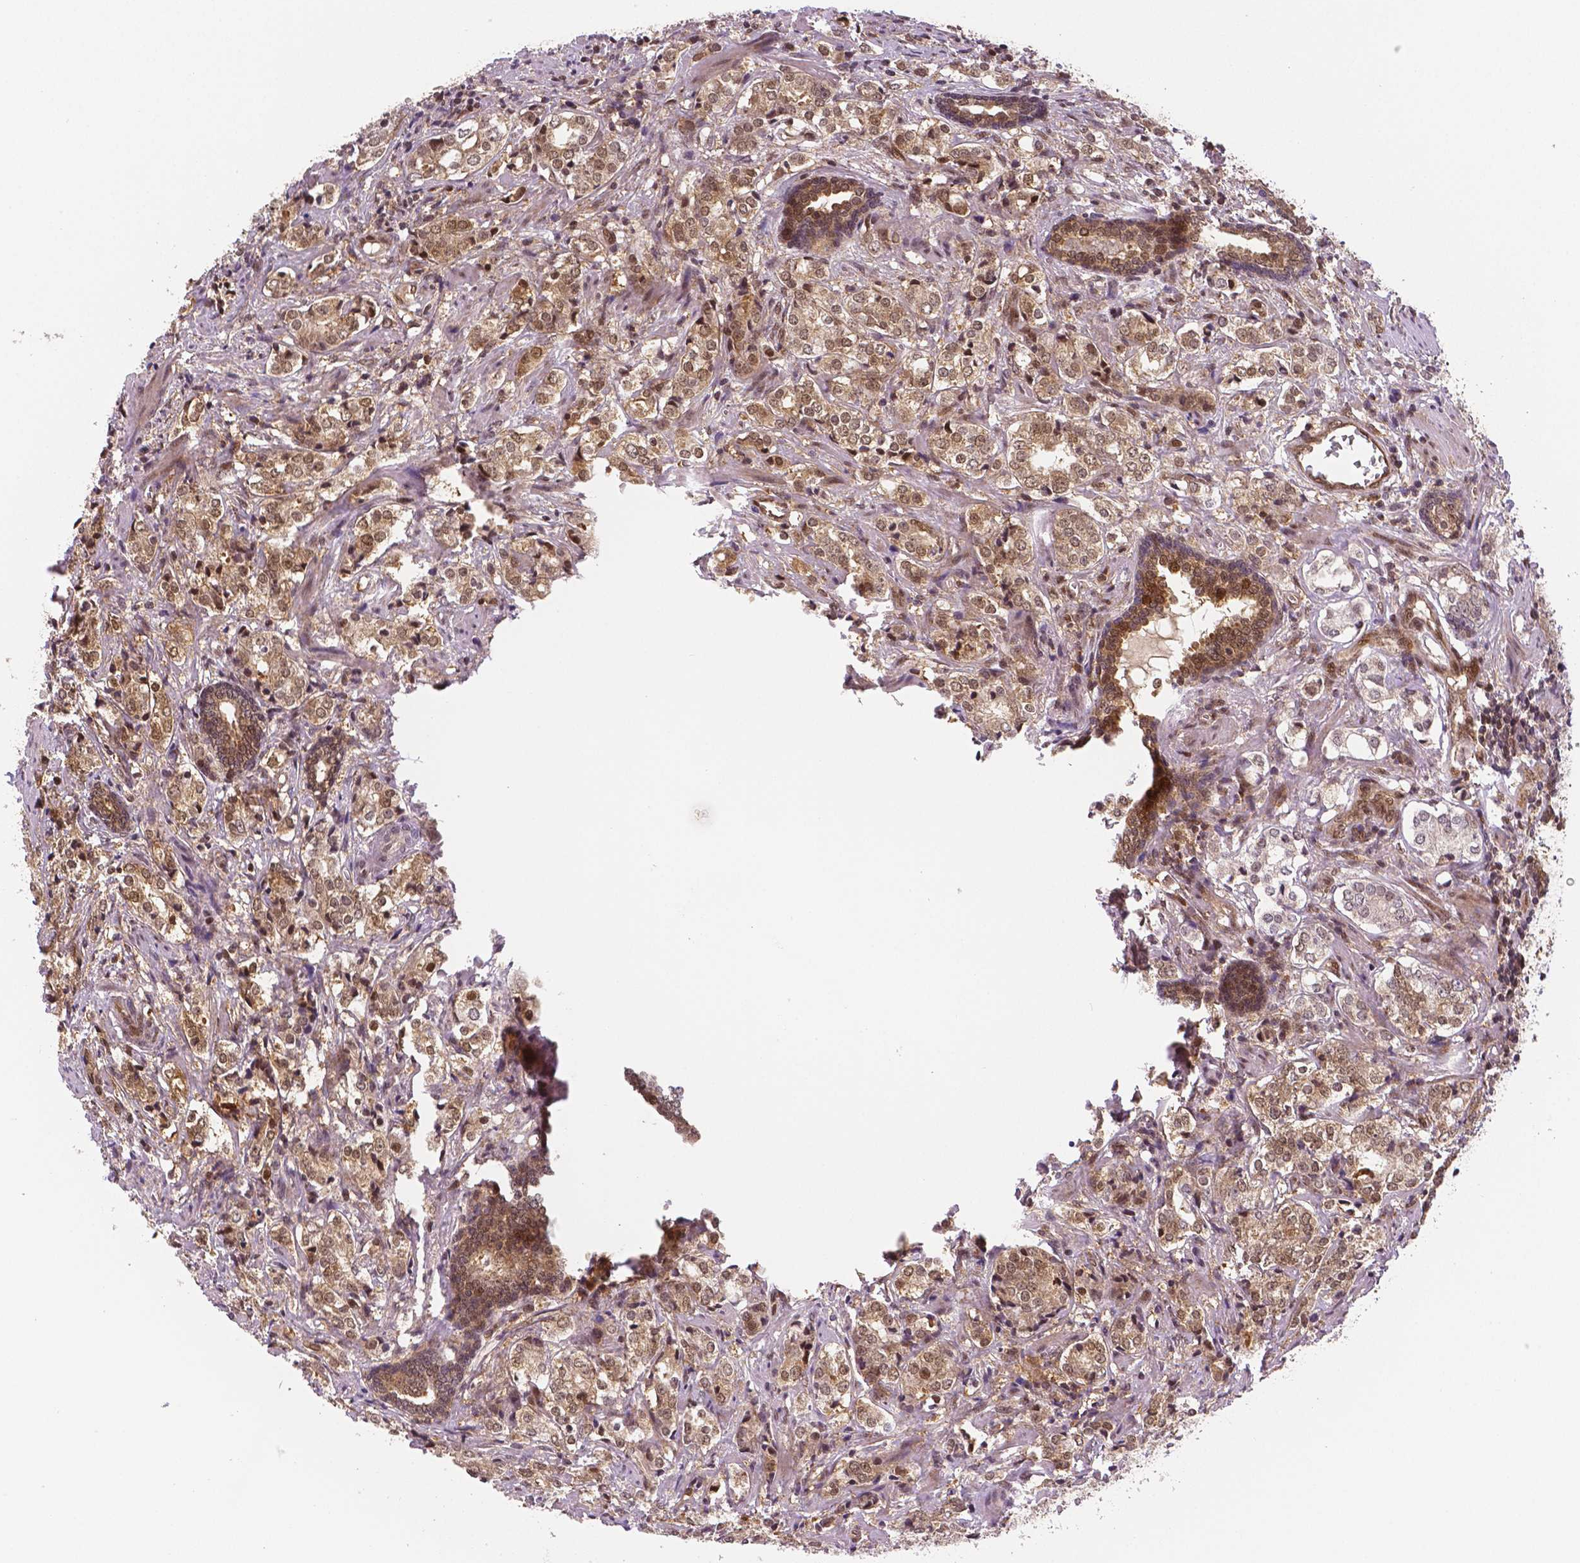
{"staining": {"intensity": "moderate", "quantity": ">75%", "location": "cytoplasmic/membranous,nuclear"}, "tissue": "prostate cancer", "cell_type": "Tumor cells", "image_type": "cancer", "snomed": [{"axis": "morphology", "description": "Adenocarcinoma, NOS"}, {"axis": "topography", "description": "Prostate and seminal vesicle, NOS"}], "caption": "Protein analysis of adenocarcinoma (prostate) tissue reveals moderate cytoplasmic/membranous and nuclear staining in approximately >75% of tumor cells.", "gene": "STAT3", "patient": {"sex": "male", "age": 63}}